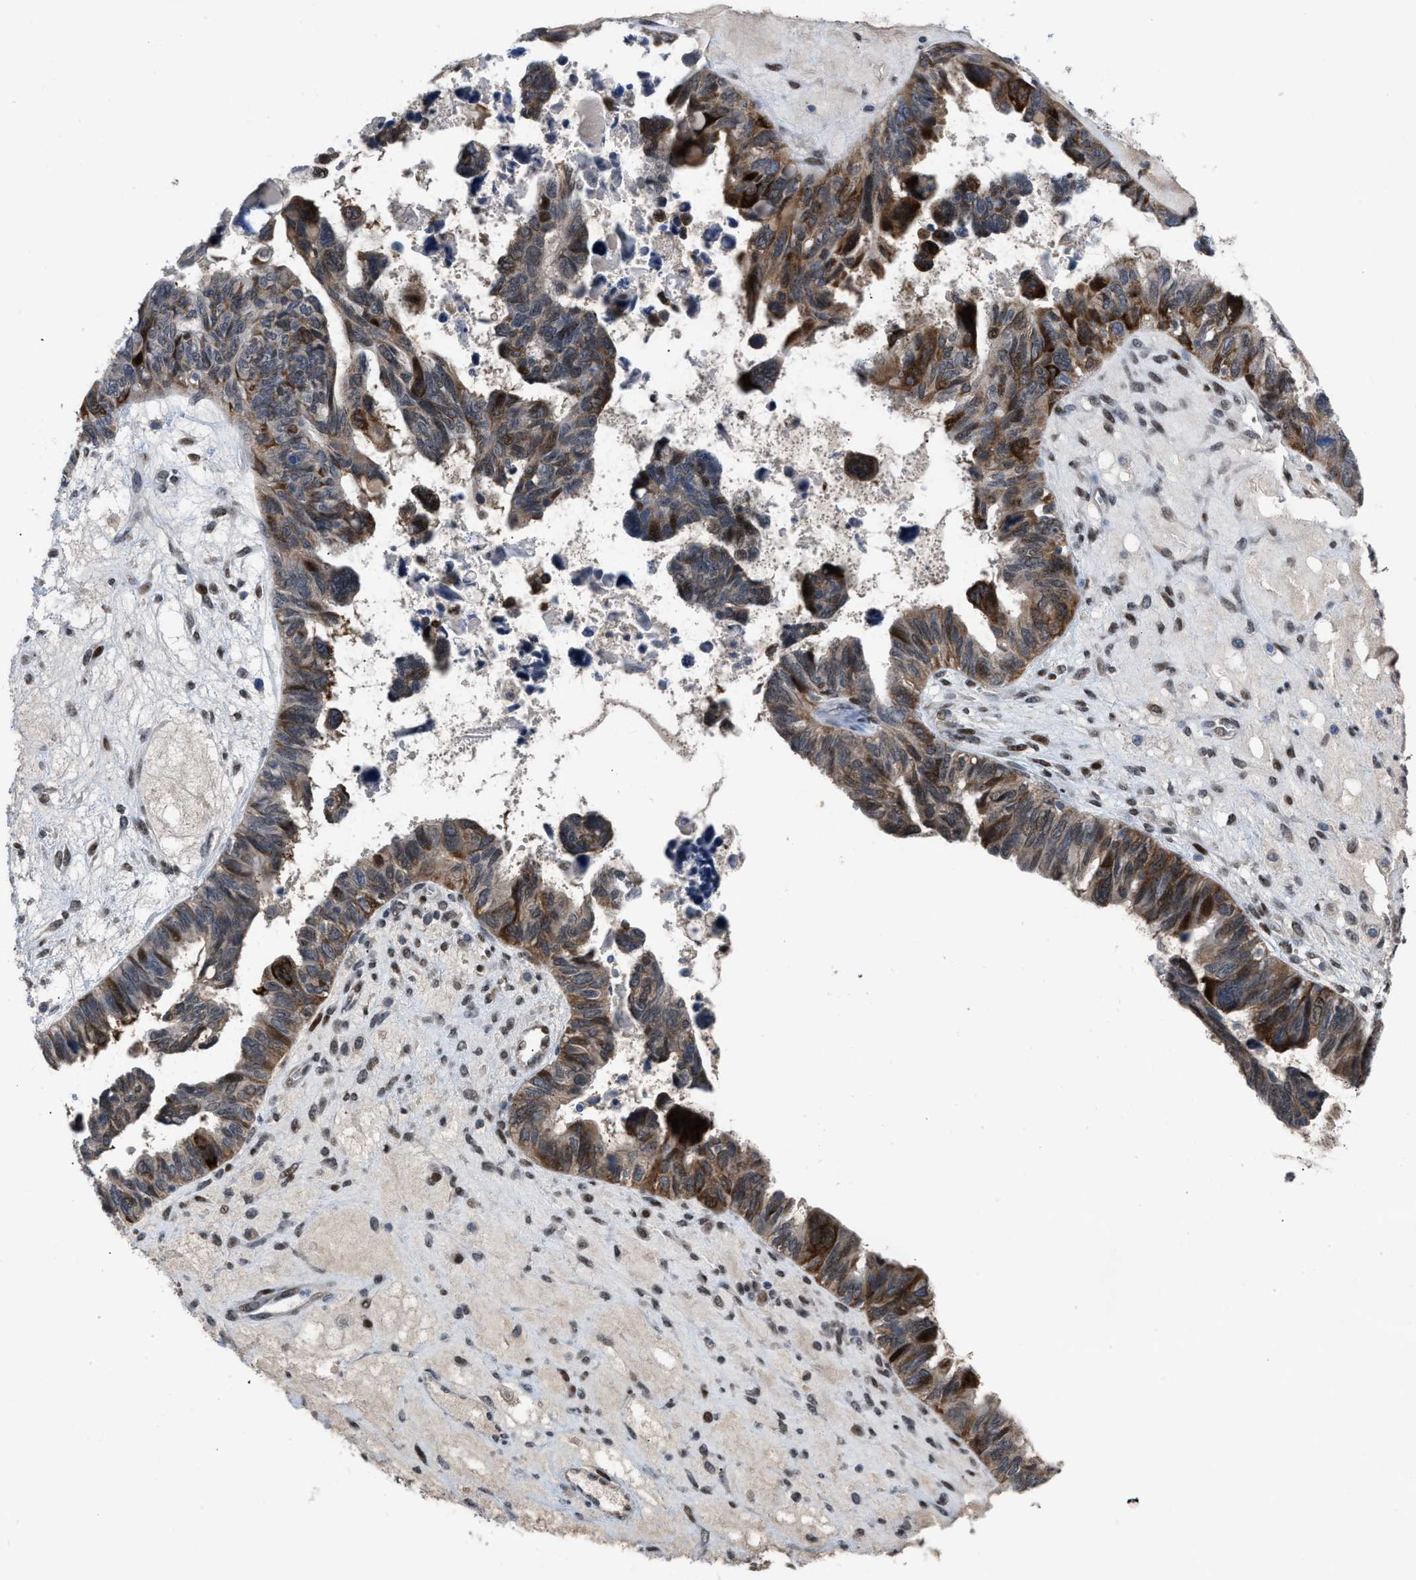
{"staining": {"intensity": "moderate", "quantity": ">75%", "location": "cytoplasmic/membranous,nuclear"}, "tissue": "ovarian cancer", "cell_type": "Tumor cells", "image_type": "cancer", "snomed": [{"axis": "morphology", "description": "Cystadenocarcinoma, serous, NOS"}, {"axis": "topography", "description": "Ovary"}], "caption": "IHC staining of ovarian cancer (serous cystadenocarcinoma), which reveals medium levels of moderate cytoplasmic/membranous and nuclear expression in approximately >75% of tumor cells indicating moderate cytoplasmic/membranous and nuclear protein expression. The staining was performed using DAB (3,3'-diaminobenzidine) (brown) for protein detection and nuclei were counterstained in hematoxylin (blue).", "gene": "SETDB1", "patient": {"sex": "female", "age": 79}}